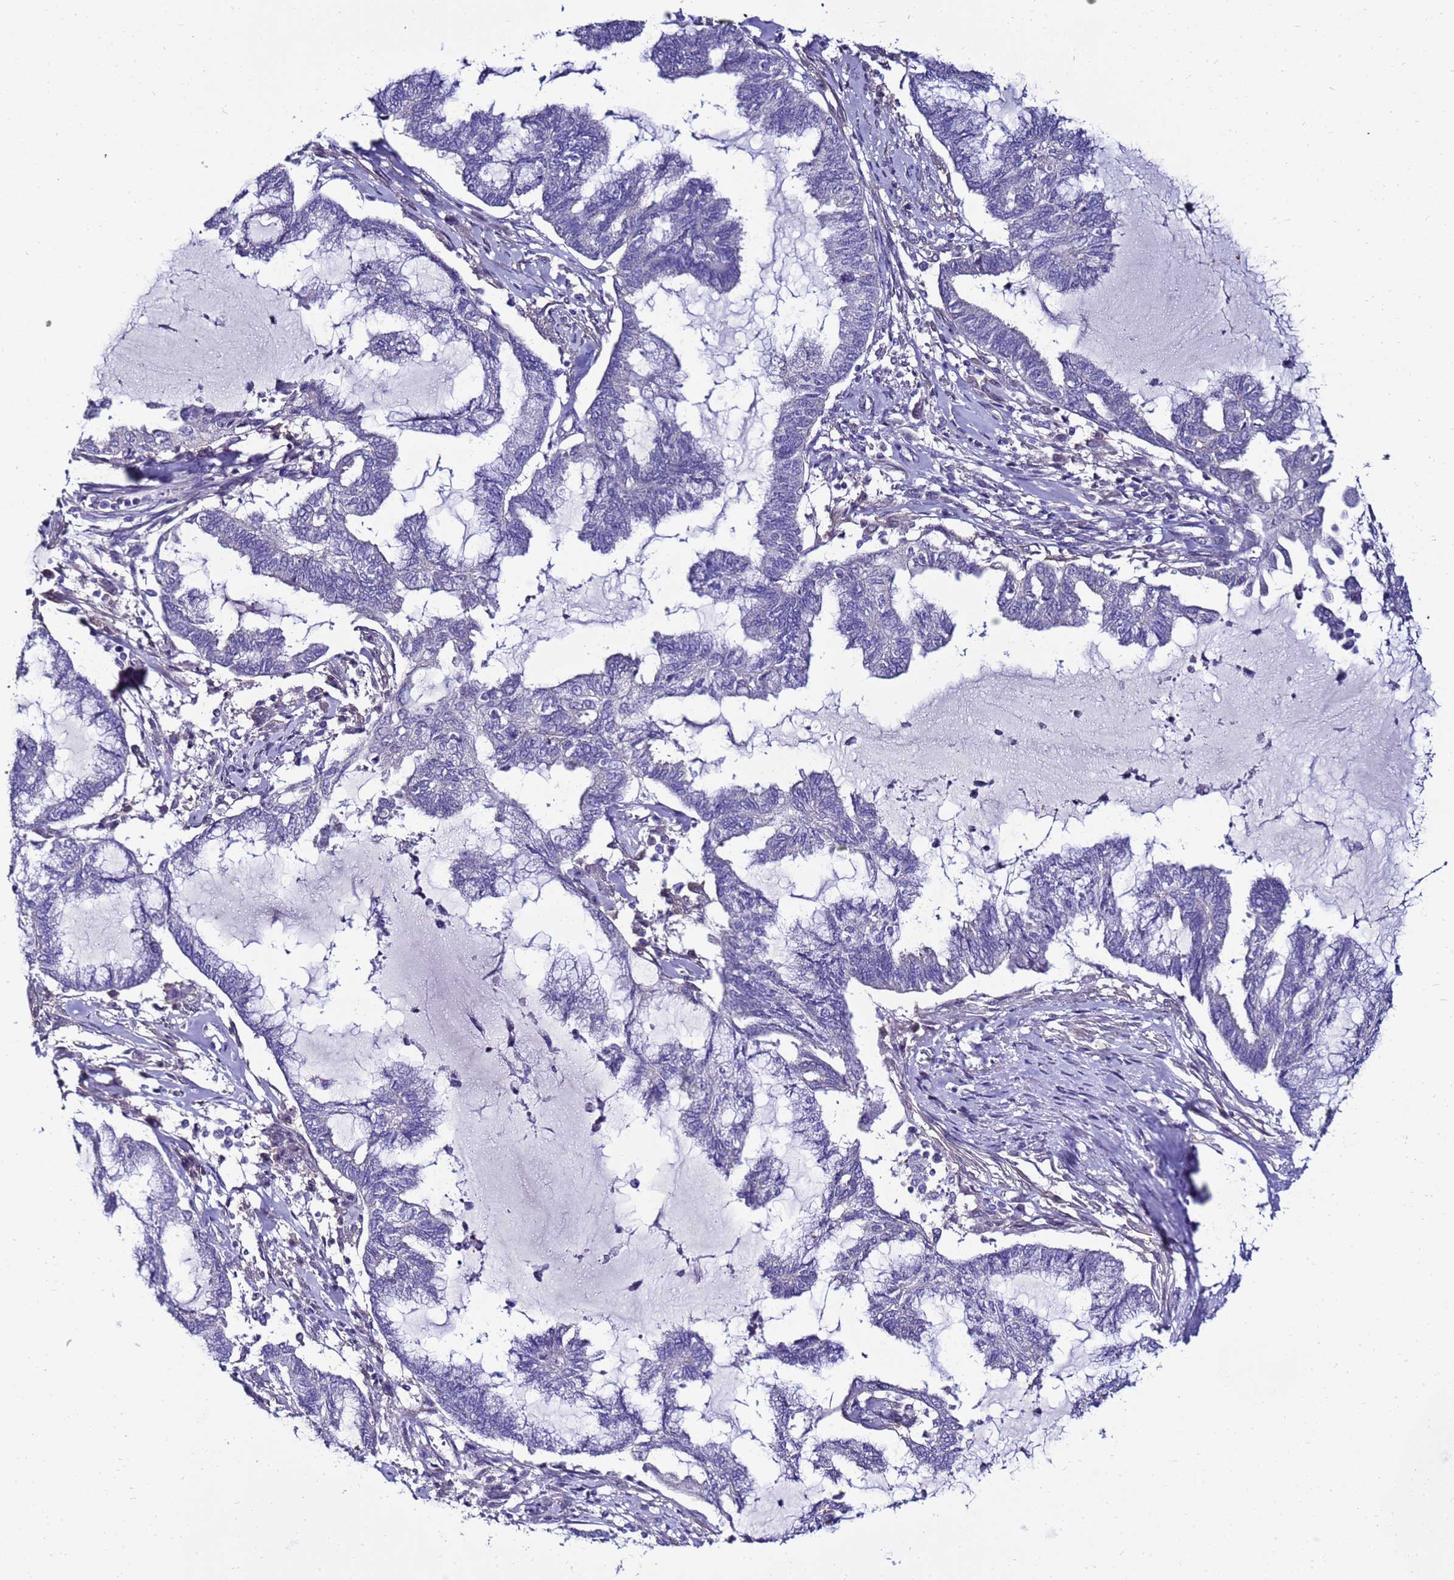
{"staining": {"intensity": "negative", "quantity": "none", "location": "none"}, "tissue": "endometrial cancer", "cell_type": "Tumor cells", "image_type": "cancer", "snomed": [{"axis": "morphology", "description": "Adenocarcinoma, NOS"}, {"axis": "topography", "description": "Endometrium"}], "caption": "Tumor cells show no significant expression in endometrial cancer.", "gene": "FAM166B", "patient": {"sex": "female", "age": 86}}